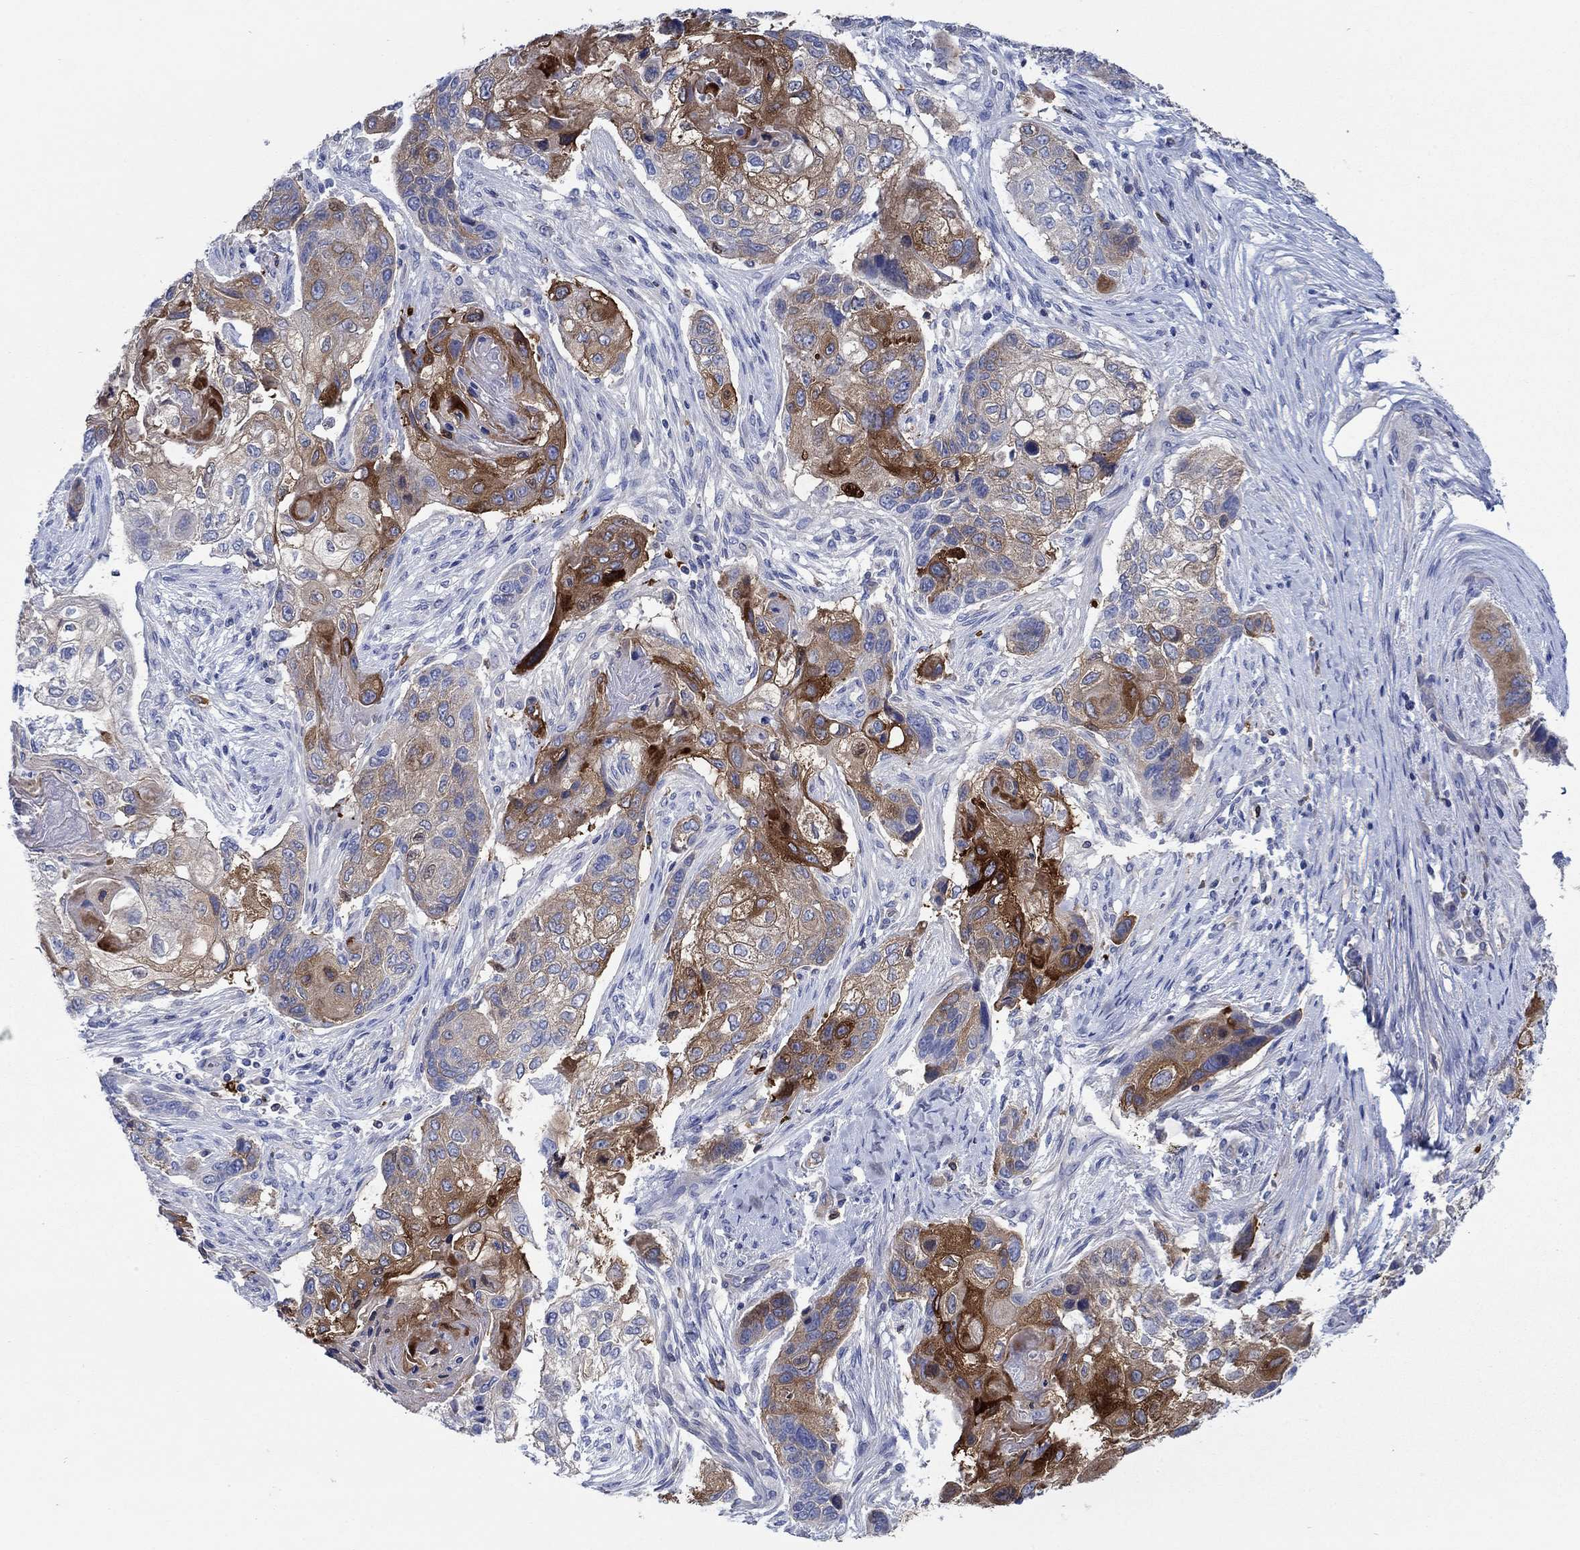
{"staining": {"intensity": "strong", "quantity": "25%-75%", "location": "cytoplasmic/membranous"}, "tissue": "lung cancer", "cell_type": "Tumor cells", "image_type": "cancer", "snomed": [{"axis": "morphology", "description": "Normal tissue, NOS"}, {"axis": "morphology", "description": "Squamous cell carcinoma, NOS"}, {"axis": "topography", "description": "Bronchus"}, {"axis": "topography", "description": "Lung"}], "caption": "Immunohistochemical staining of human lung cancer displays strong cytoplasmic/membranous protein staining in approximately 25%-75% of tumor cells.", "gene": "TRIM16", "patient": {"sex": "male", "age": 69}}